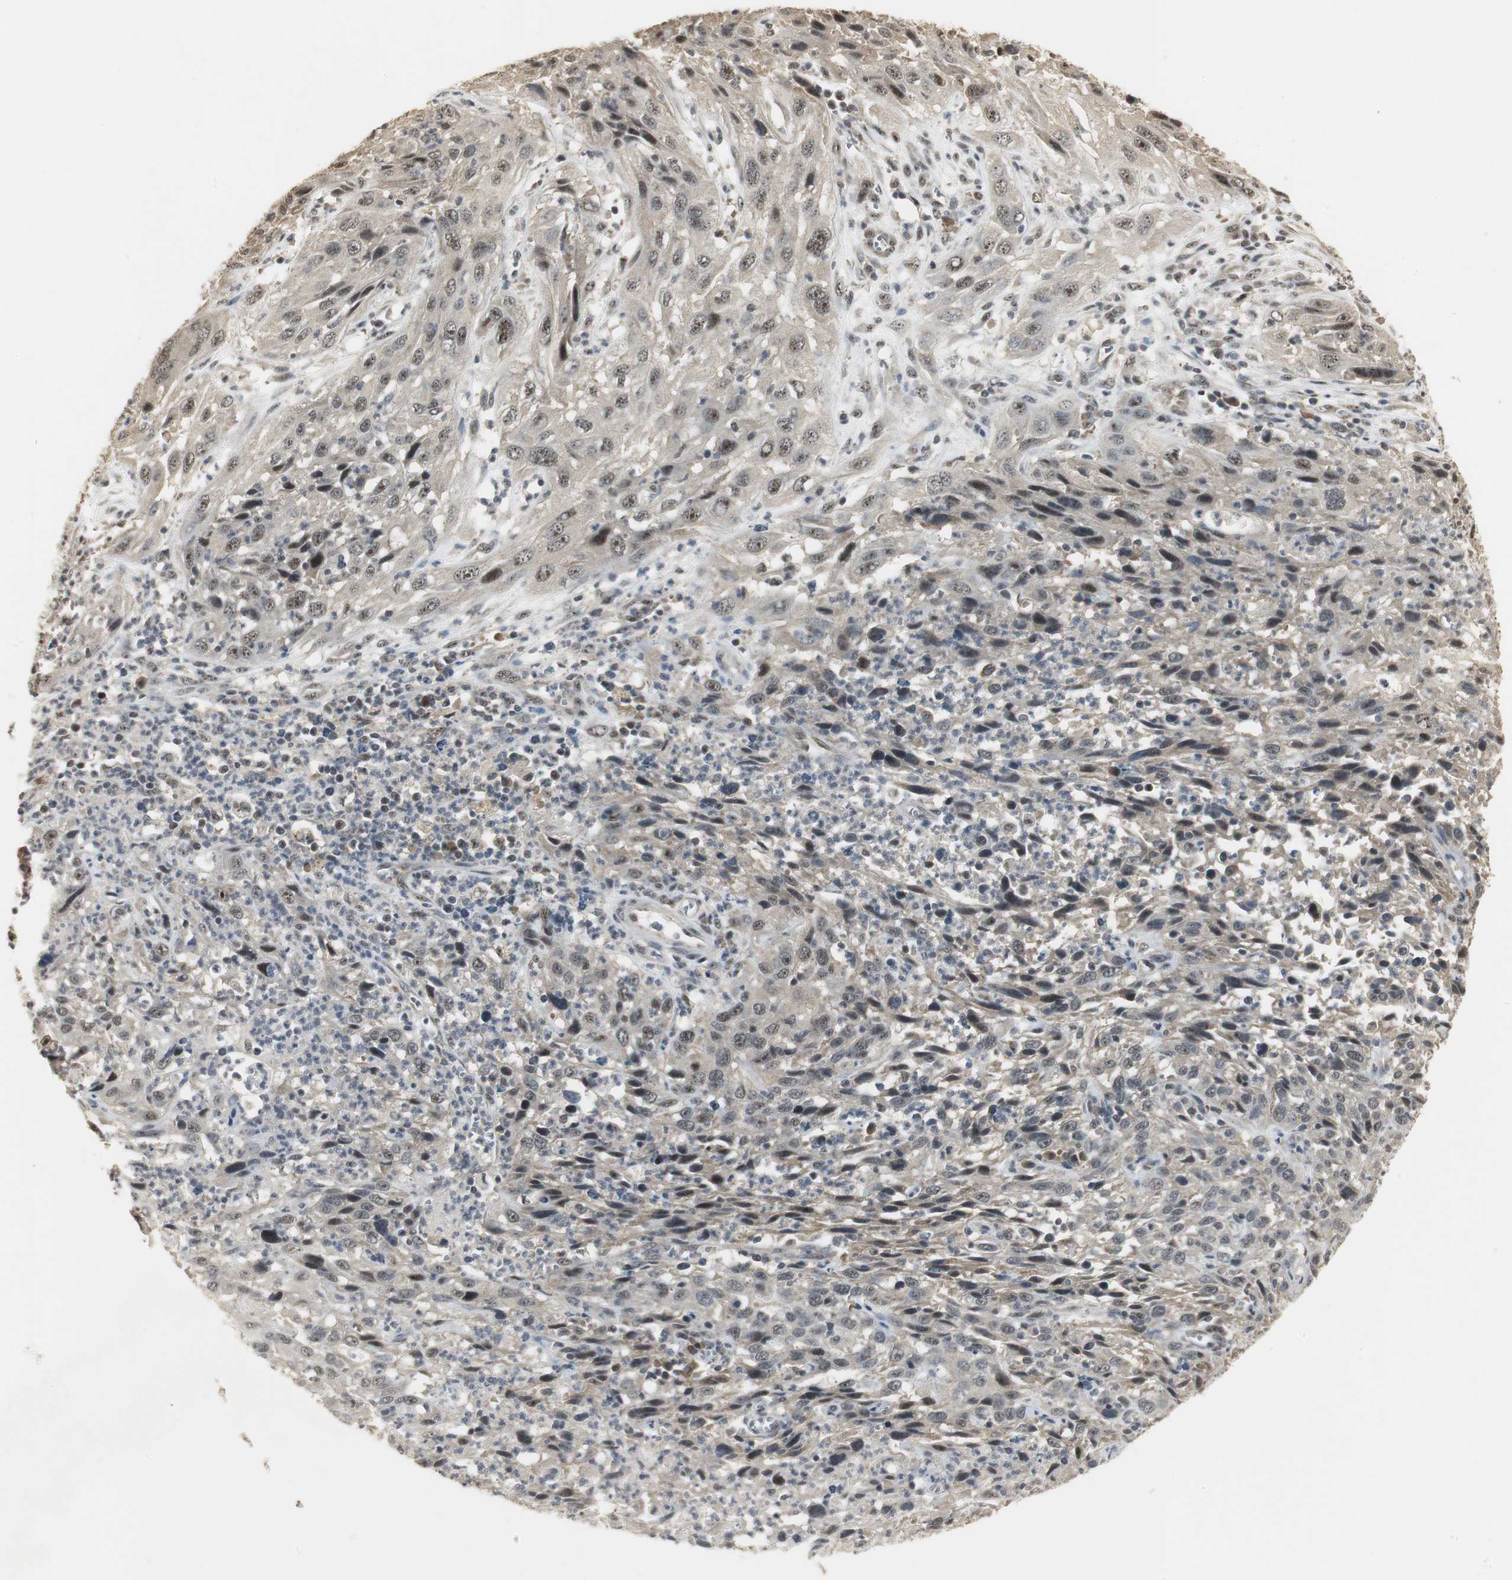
{"staining": {"intensity": "weak", "quantity": "<25%", "location": "nuclear"}, "tissue": "cervical cancer", "cell_type": "Tumor cells", "image_type": "cancer", "snomed": [{"axis": "morphology", "description": "Squamous cell carcinoma, NOS"}, {"axis": "topography", "description": "Cervix"}], "caption": "A histopathology image of human cervical cancer (squamous cell carcinoma) is negative for staining in tumor cells. (Immunohistochemistry, brightfield microscopy, high magnification).", "gene": "ELOA", "patient": {"sex": "female", "age": 32}}